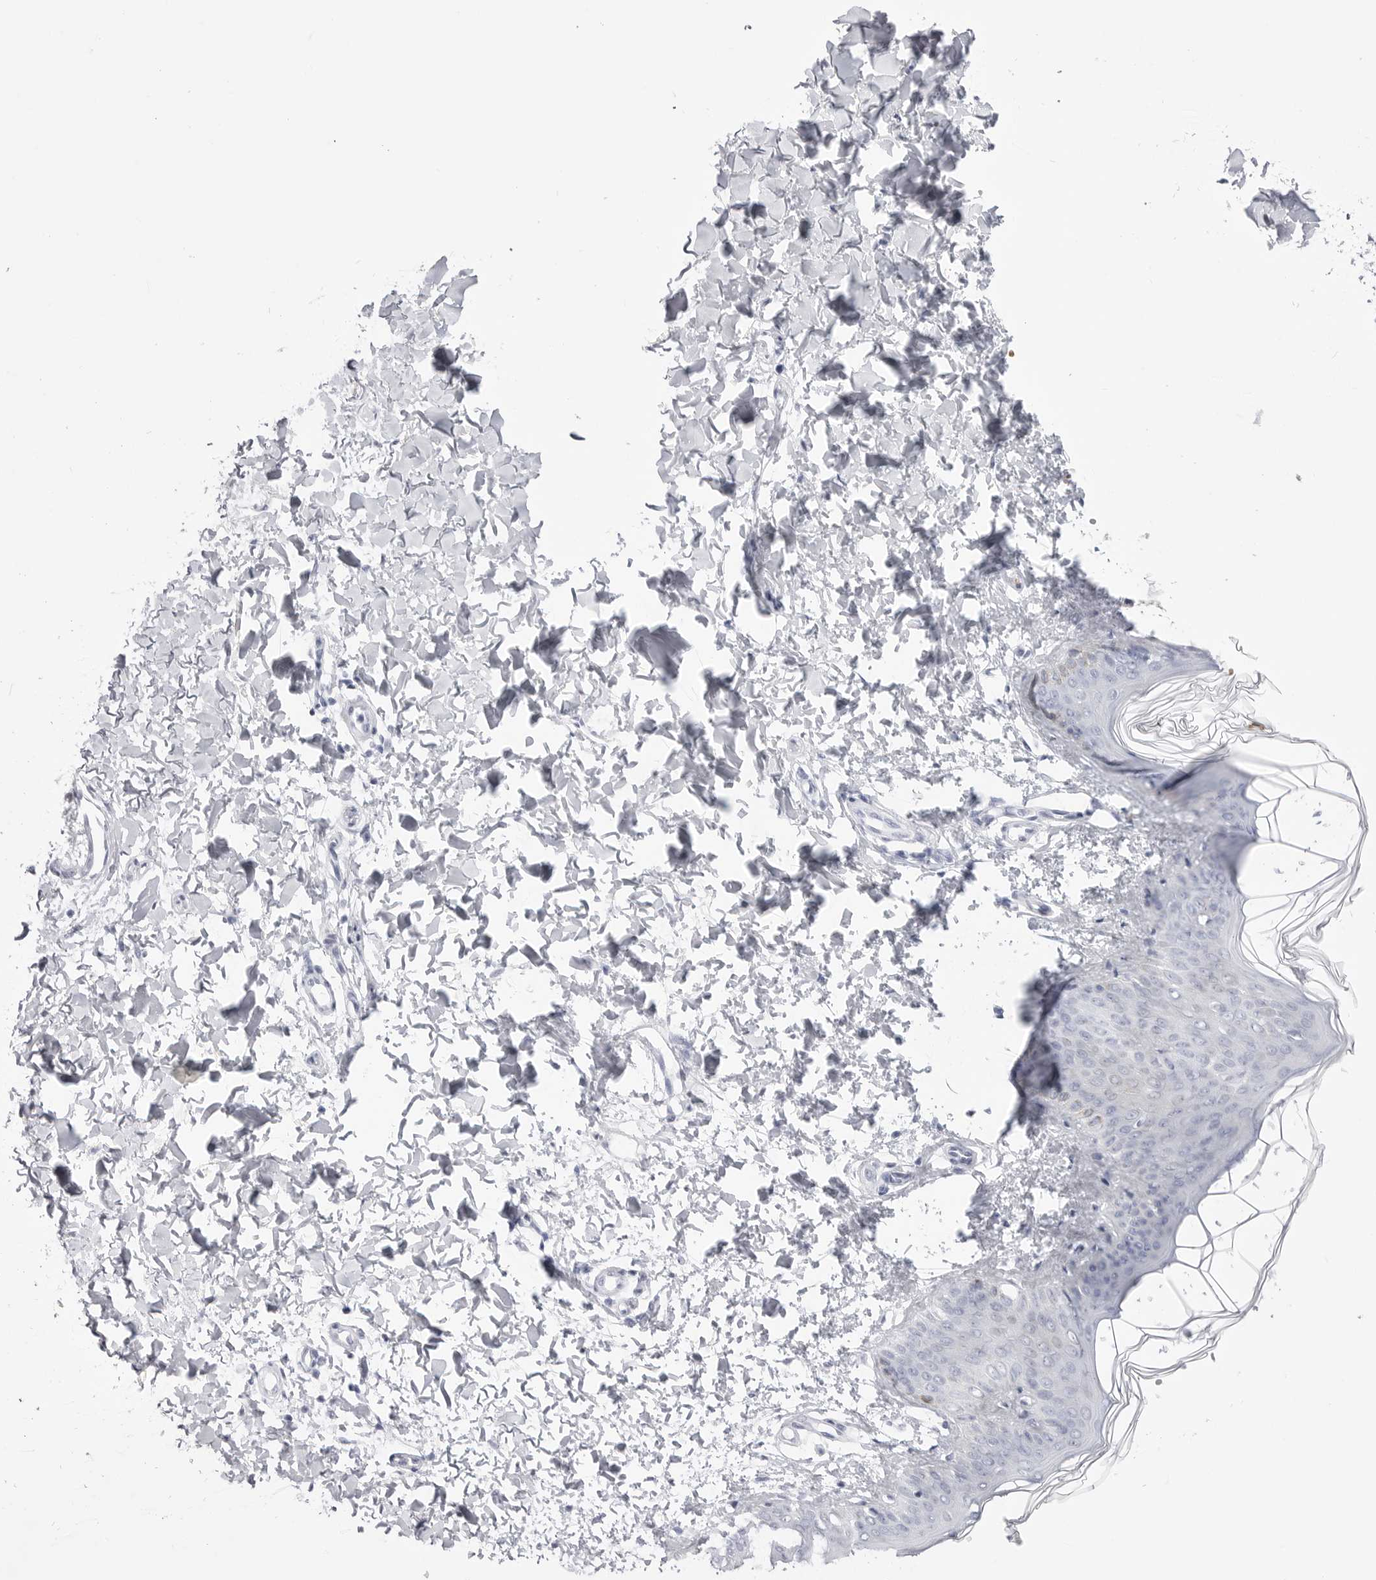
{"staining": {"intensity": "negative", "quantity": "none", "location": "none"}, "tissue": "skin", "cell_type": "Fibroblasts", "image_type": "normal", "snomed": [{"axis": "morphology", "description": "Normal tissue, NOS"}, {"axis": "topography", "description": "Skin"}], "caption": "IHC of normal human skin demonstrates no expression in fibroblasts.", "gene": "TSSK1B", "patient": {"sex": "female", "age": 17}}